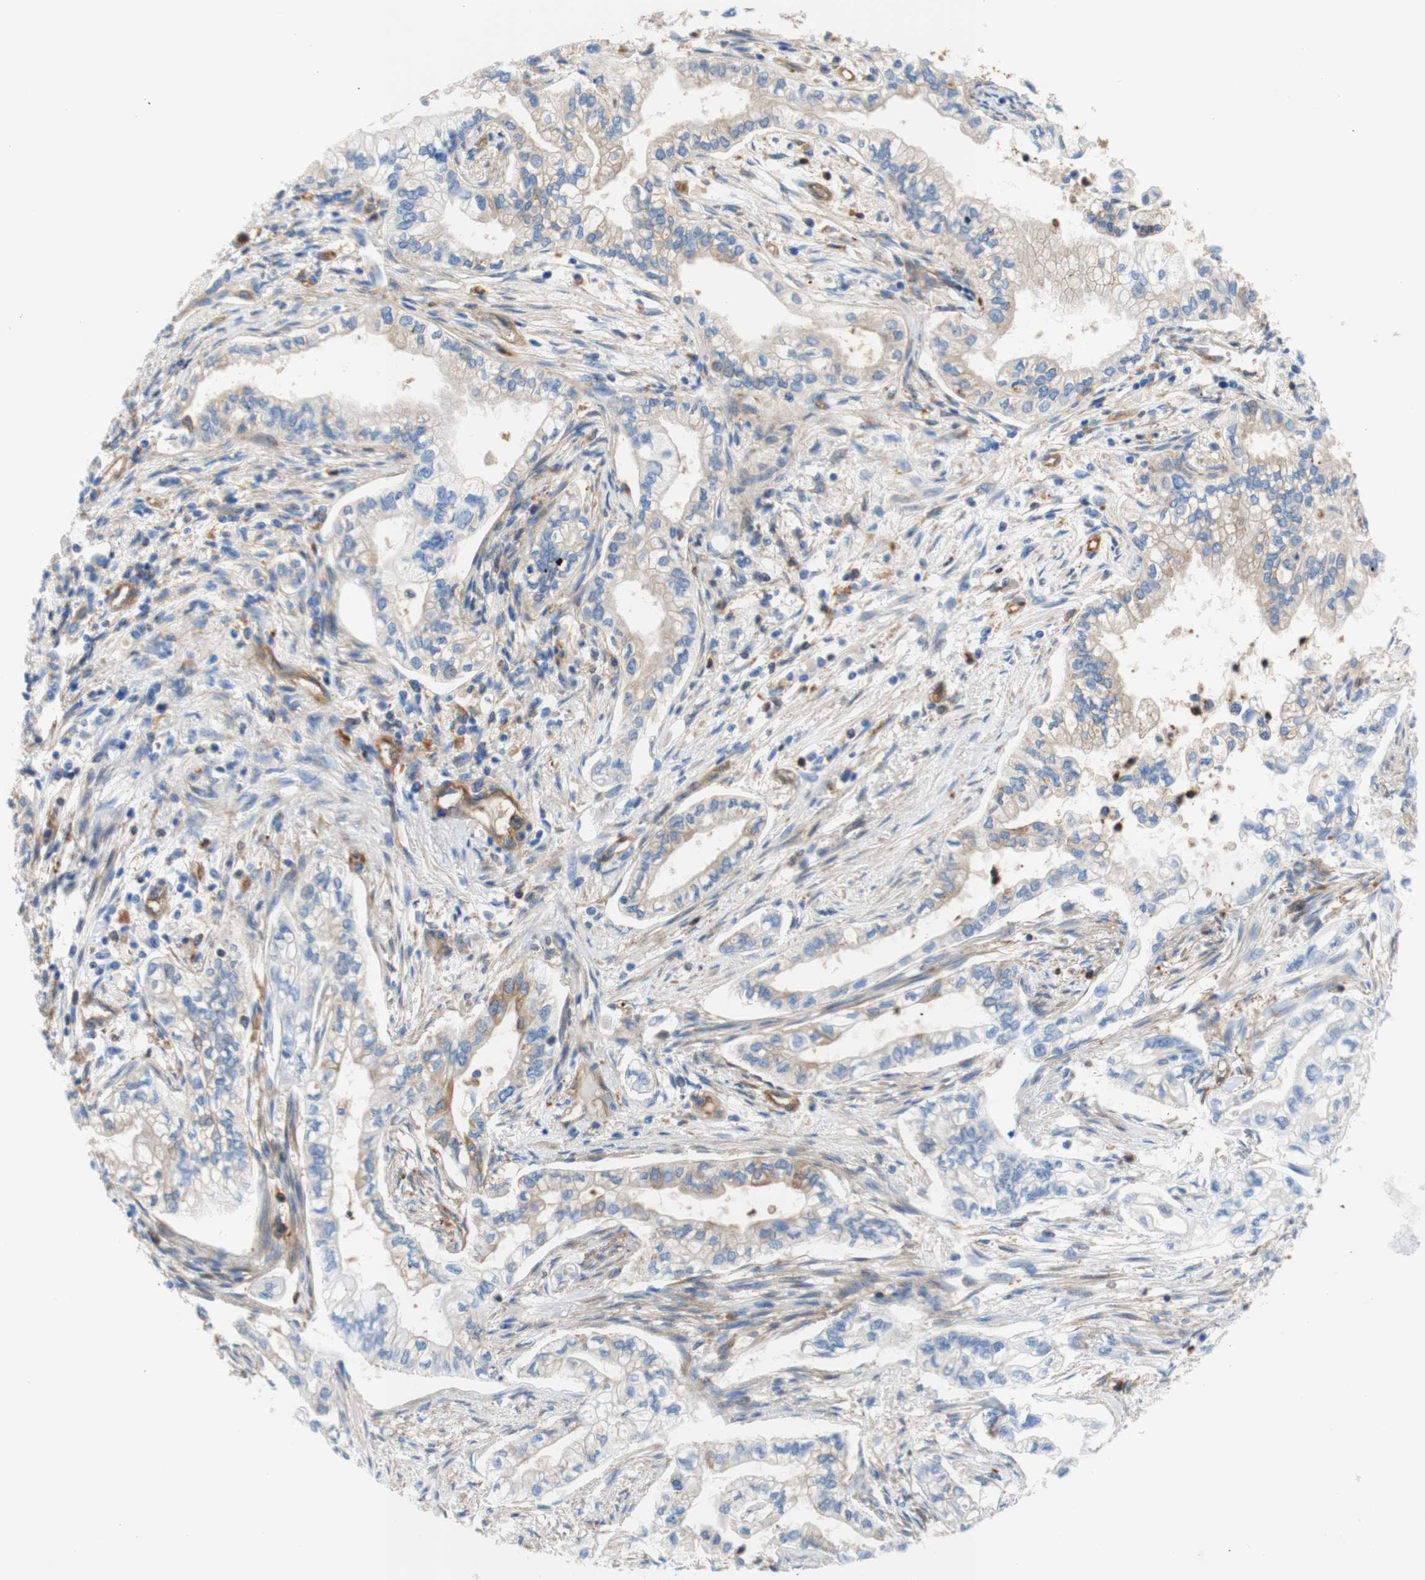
{"staining": {"intensity": "moderate", "quantity": "<25%", "location": "cytoplasmic/membranous"}, "tissue": "pancreatic cancer", "cell_type": "Tumor cells", "image_type": "cancer", "snomed": [{"axis": "morphology", "description": "Normal tissue, NOS"}, {"axis": "topography", "description": "Pancreas"}], "caption": "Immunohistochemical staining of pancreatic cancer reveals moderate cytoplasmic/membranous protein staining in about <25% of tumor cells.", "gene": "STOM", "patient": {"sex": "male", "age": 42}}